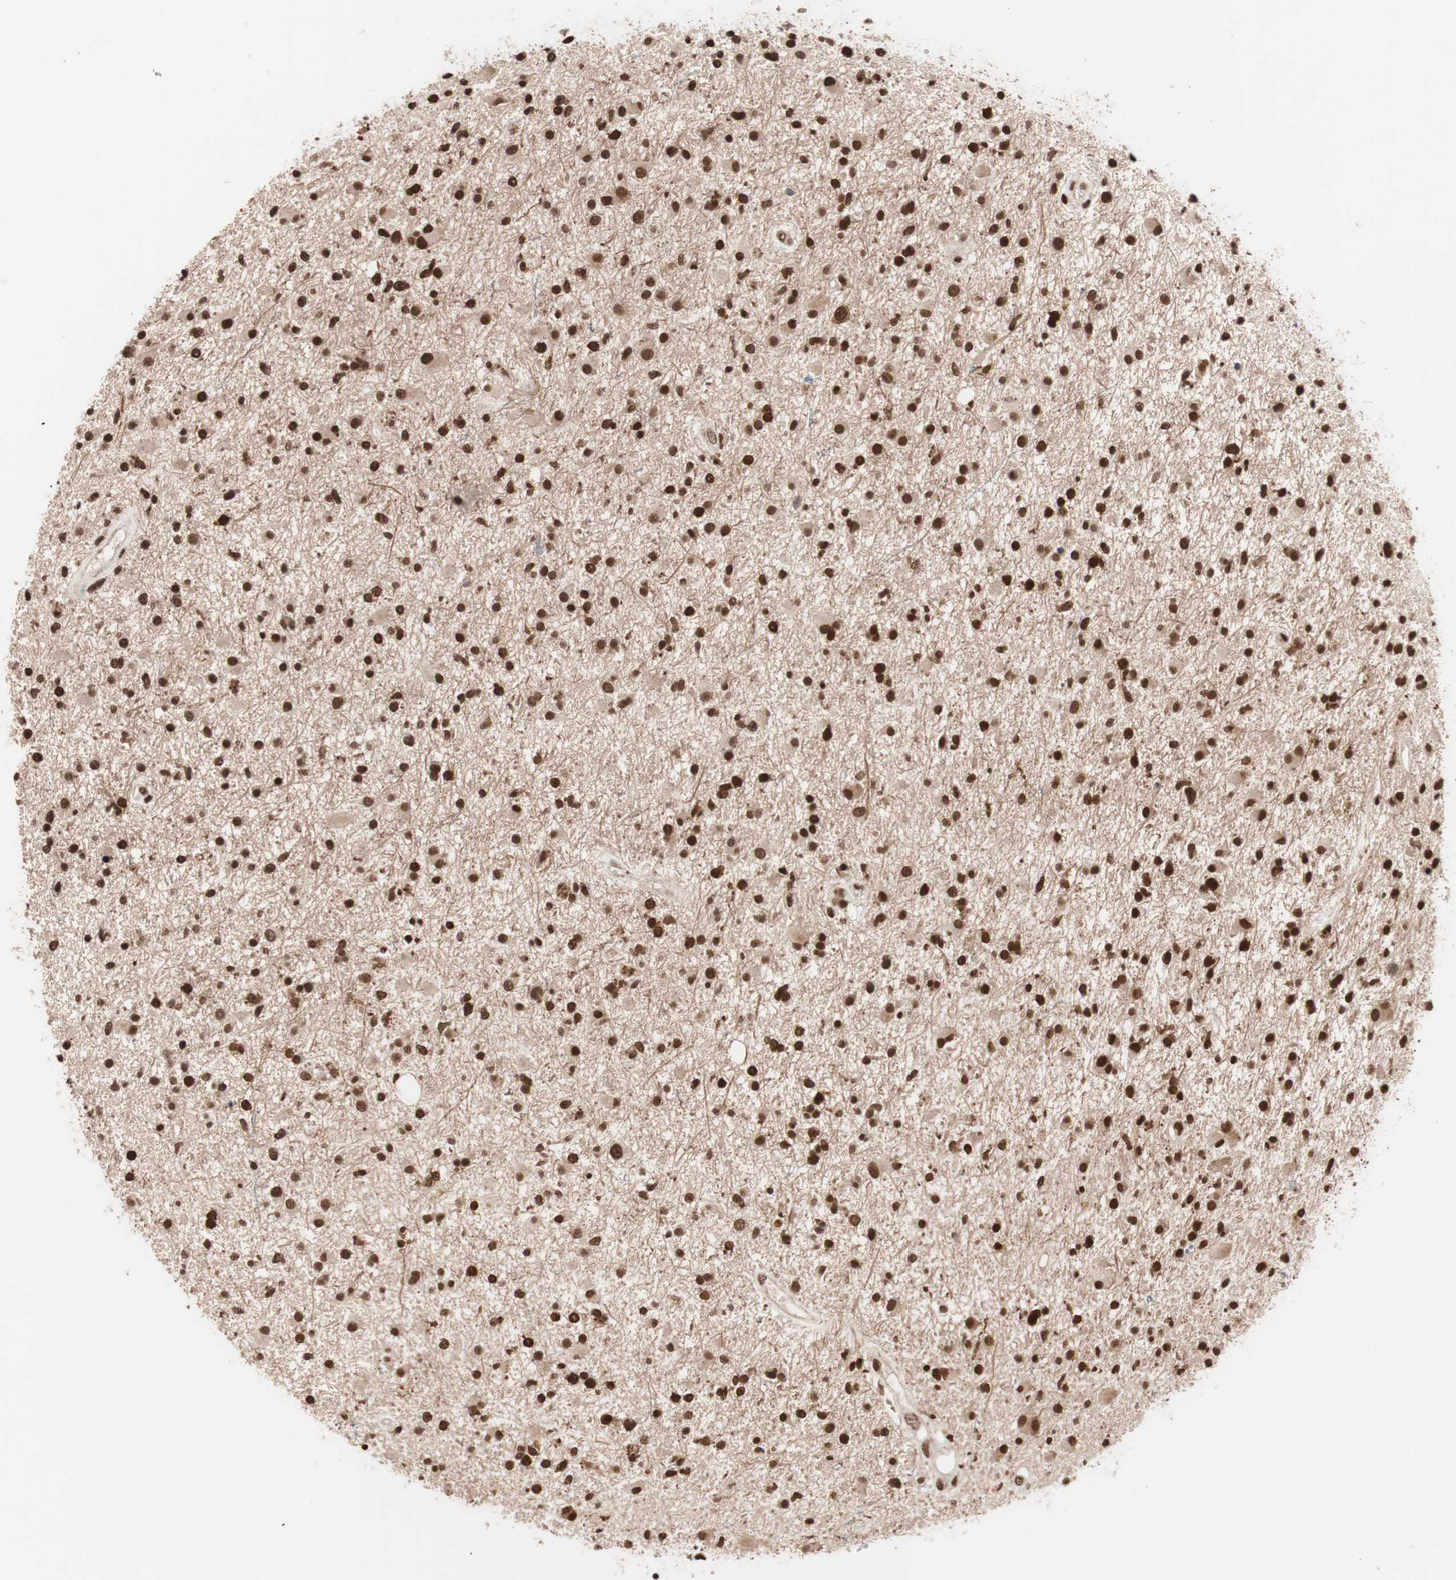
{"staining": {"intensity": "strong", "quantity": ">75%", "location": "nuclear"}, "tissue": "glioma", "cell_type": "Tumor cells", "image_type": "cancer", "snomed": [{"axis": "morphology", "description": "Glioma, malignant, High grade"}, {"axis": "topography", "description": "Brain"}], "caption": "Protein staining demonstrates strong nuclear positivity in approximately >75% of tumor cells in malignant glioma (high-grade).", "gene": "CHAMP1", "patient": {"sex": "male", "age": 33}}